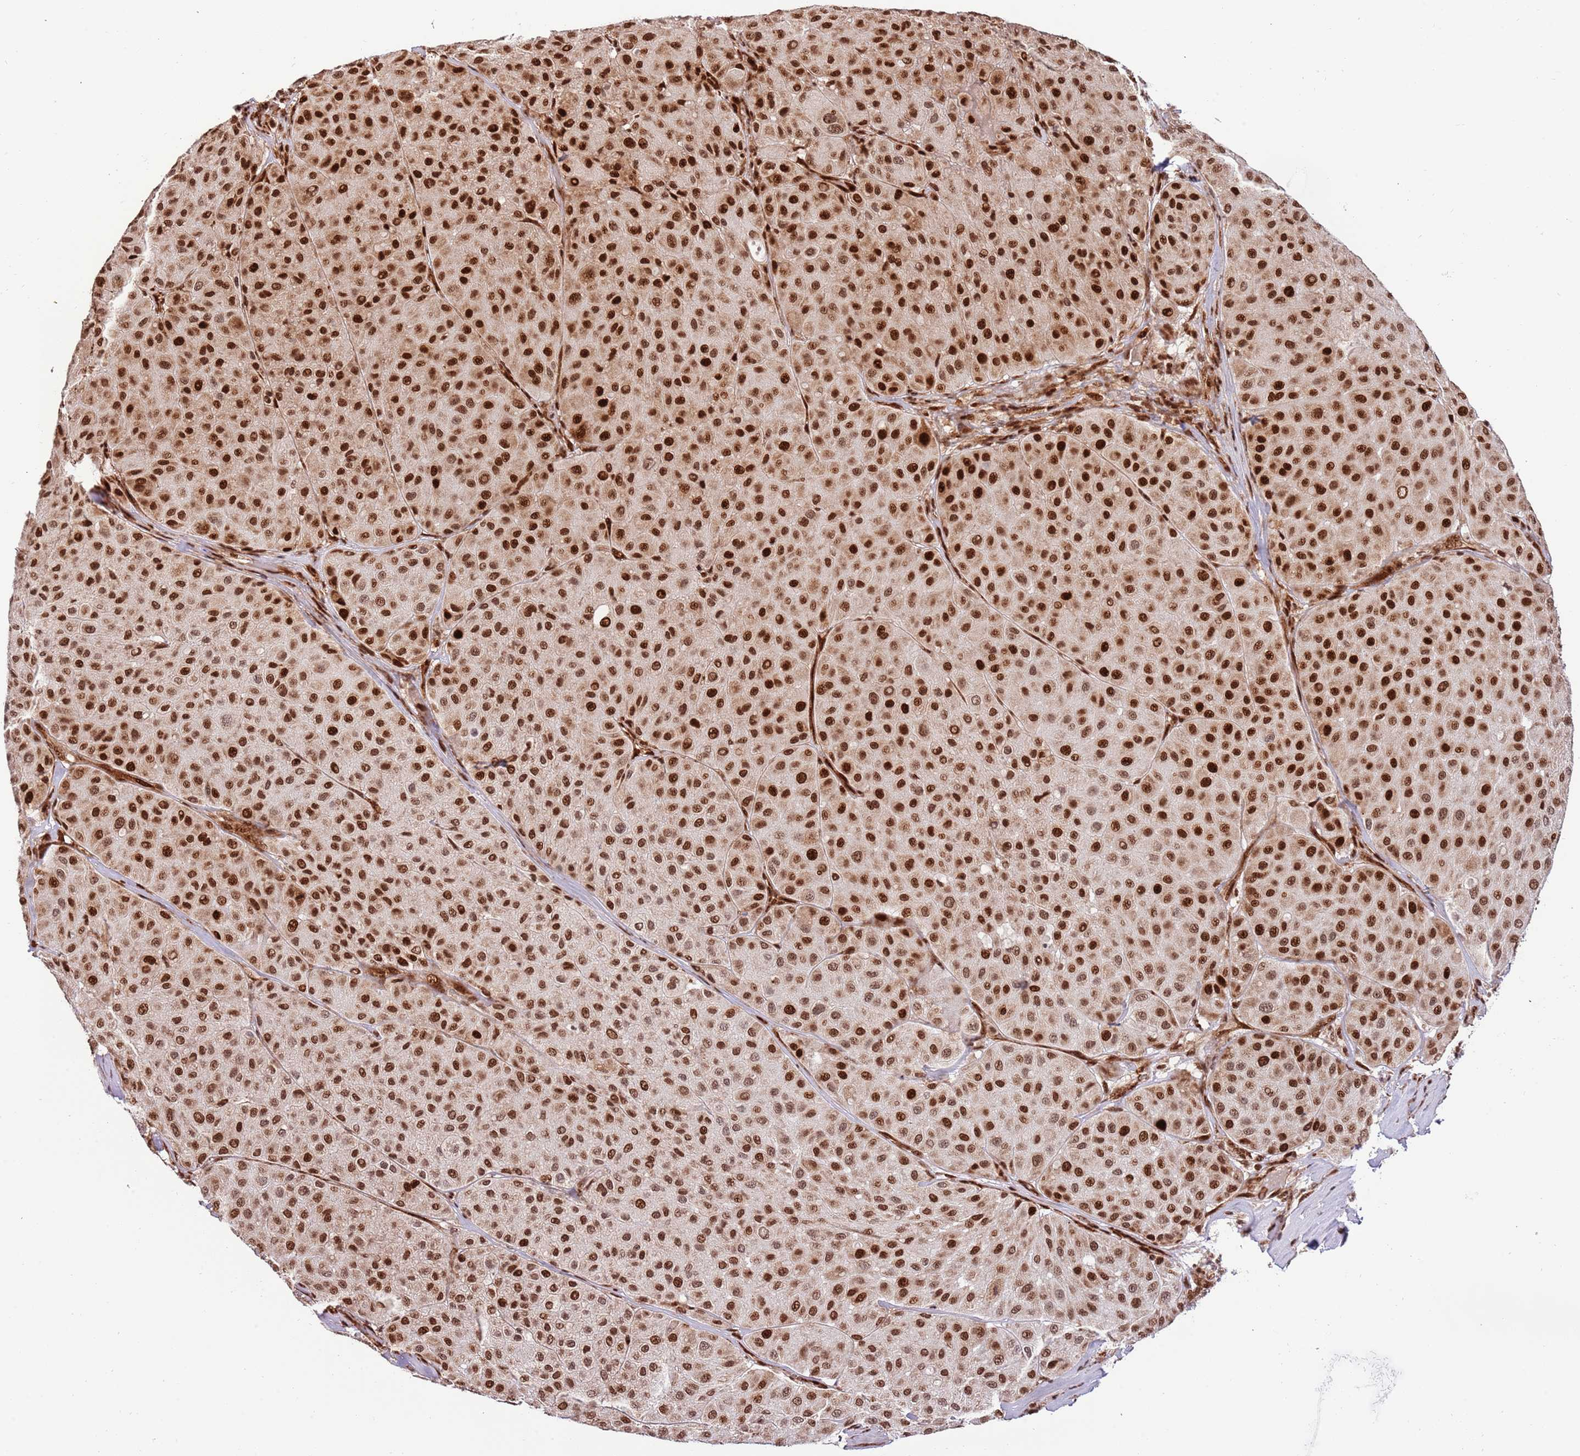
{"staining": {"intensity": "strong", "quantity": ">75%", "location": "nuclear"}, "tissue": "melanoma", "cell_type": "Tumor cells", "image_type": "cancer", "snomed": [{"axis": "morphology", "description": "Malignant melanoma, Metastatic site"}, {"axis": "topography", "description": "Smooth muscle"}], "caption": "Human malignant melanoma (metastatic site) stained for a protein (brown) displays strong nuclear positive staining in approximately >75% of tumor cells.", "gene": "RIF1", "patient": {"sex": "male", "age": 41}}